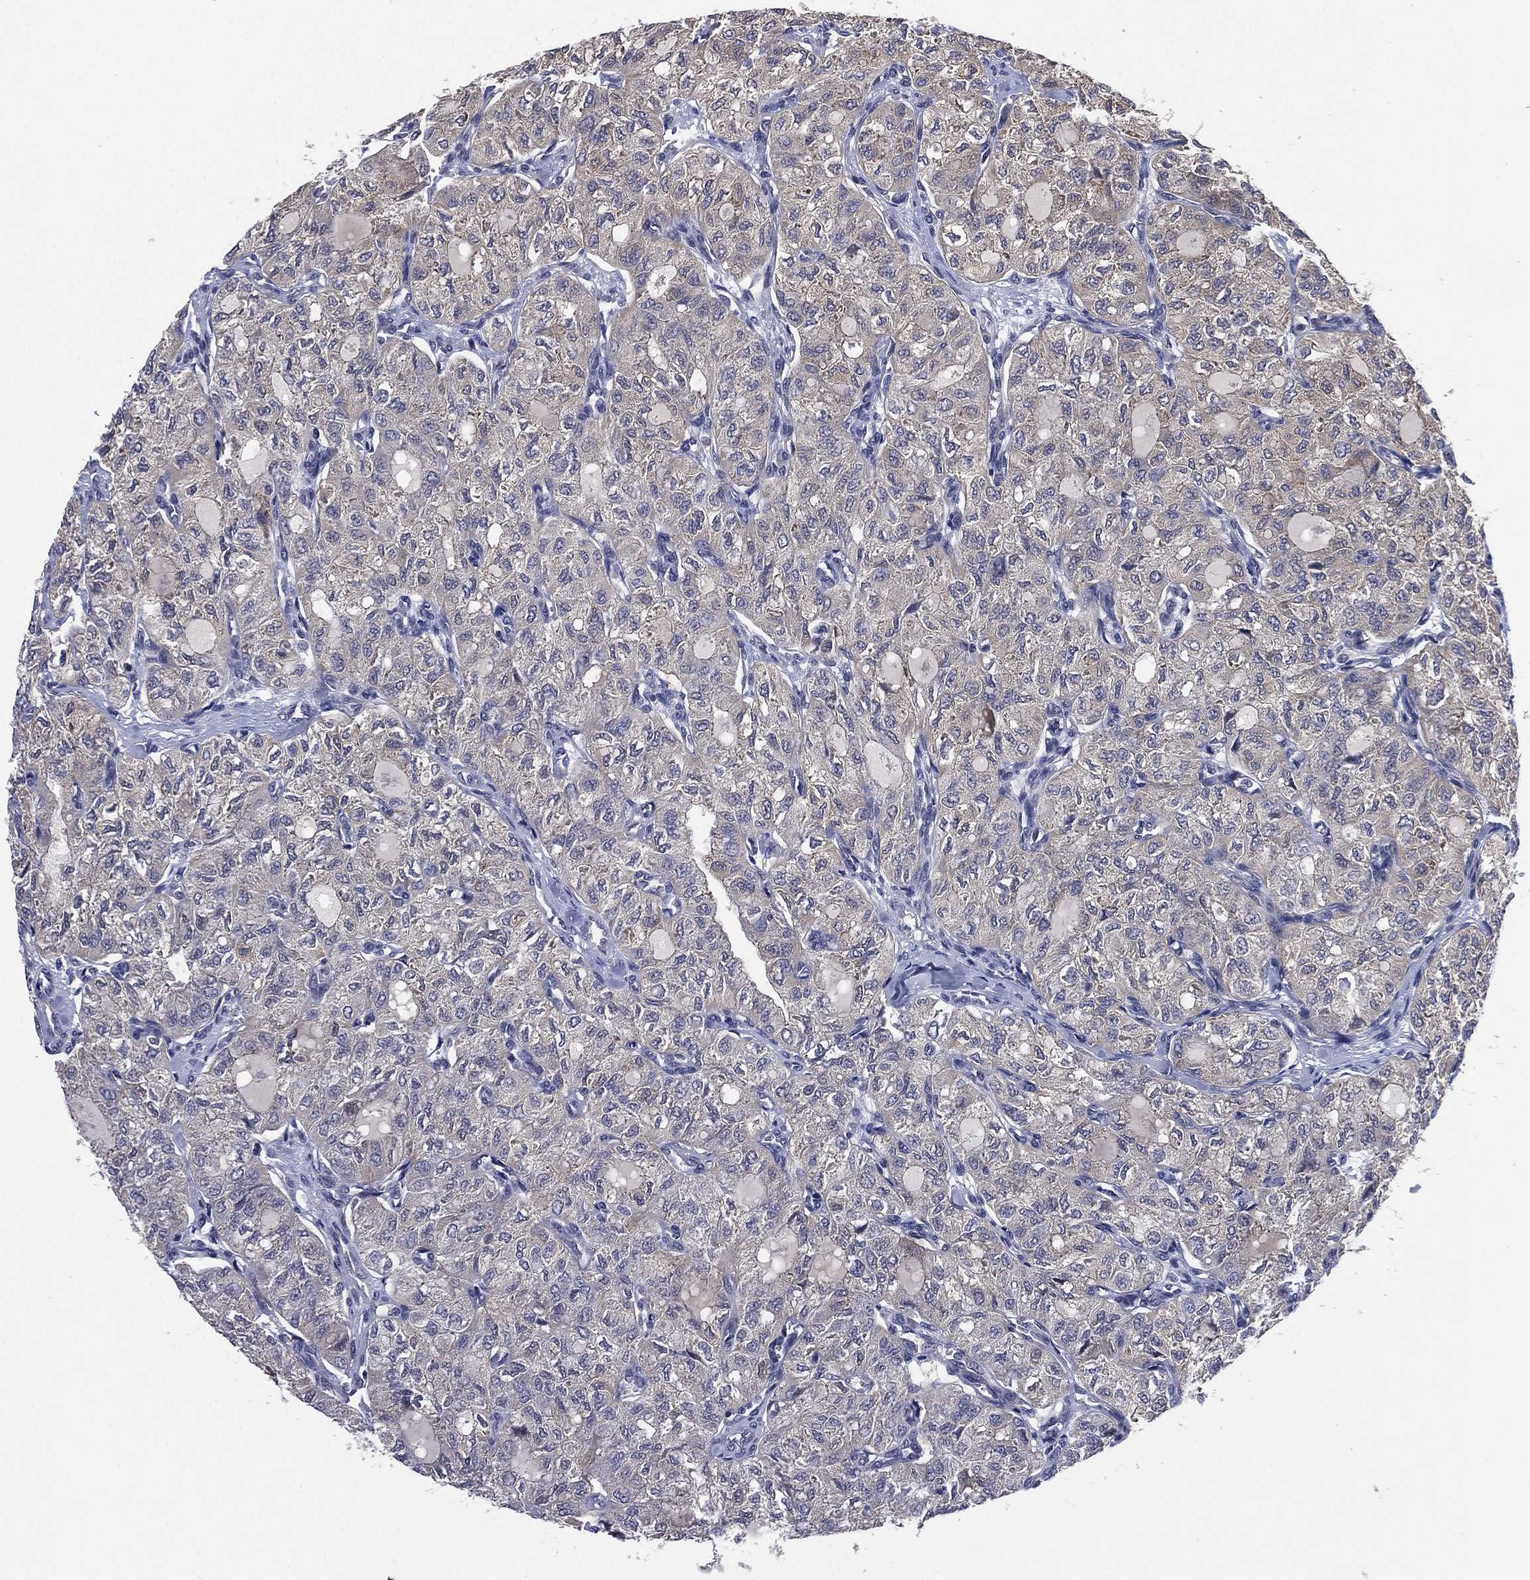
{"staining": {"intensity": "negative", "quantity": "none", "location": "none"}, "tissue": "thyroid cancer", "cell_type": "Tumor cells", "image_type": "cancer", "snomed": [{"axis": "morphology", "description": "Follicular adenoma carcinoma, NOS"}, {"axis": "topography", "description": "Thyroid gland"}], "caption": "A high-resolution histopathology image shows IHC staining of thyroid cancer, which exhibits no significant positivity in tumor cells.", "gene": "SELENOO", "patient": {"sex": "male", "age": 75}}